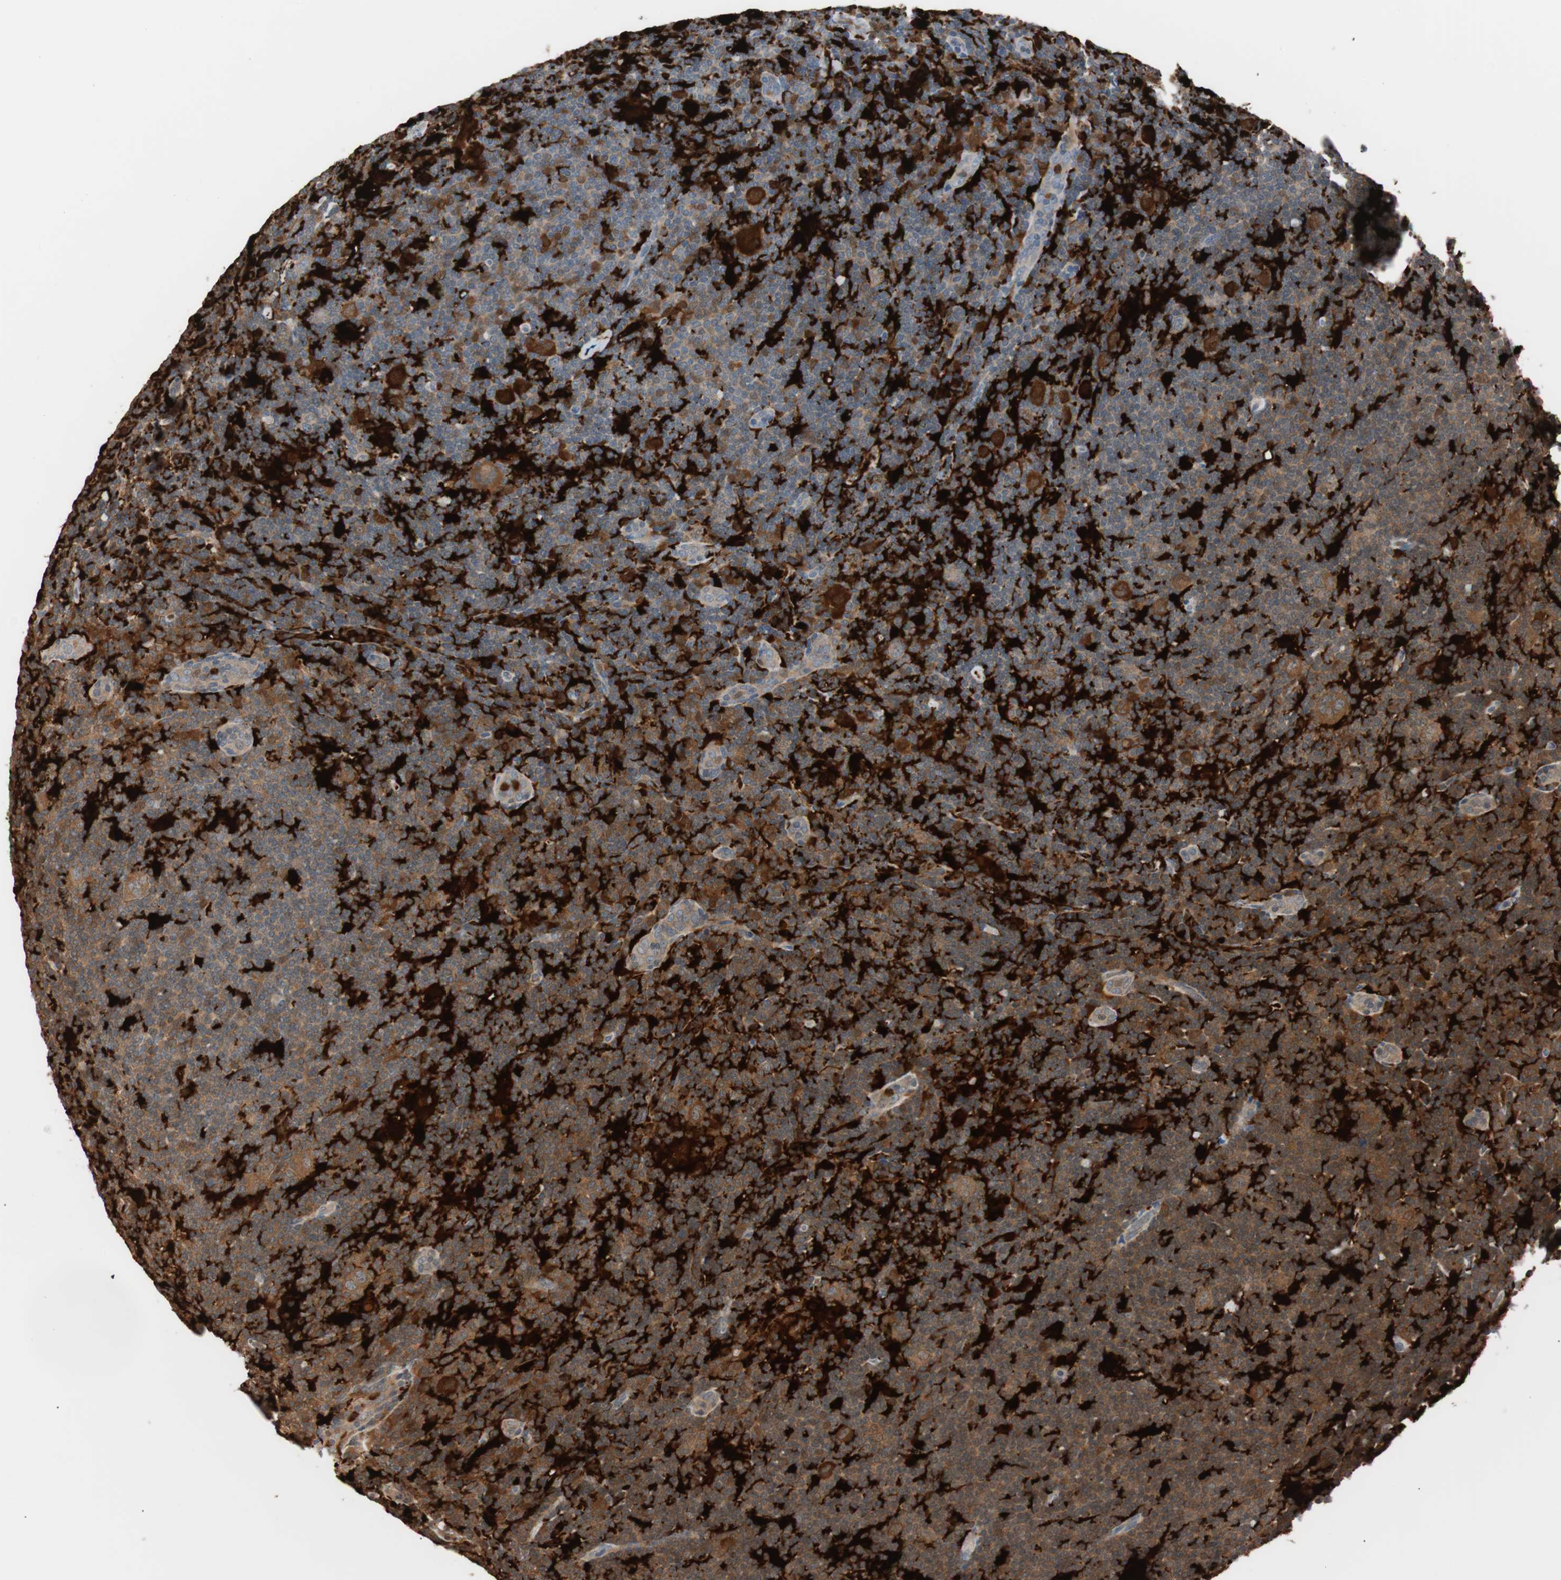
{"staining": {"intensity": "moderate", "quantity": ">75%", "location": "cytoplasmic/membranous"}, "tissue": "lymphoma", "cell_type": "Tumor cells", "image_type": "cancer", "snomed": [{"axis": "morphology", "description": "Hodgkin's disease, NOS"}, {"axis": "topography", "description": "Lymph node"}], "caption": "This is a histology image of immunohistochemistry staining of Hodgkin's disease, which shows moderate positivity in the cytoplasmic/membranous of tumor cells.", "gene": "IL18", "patient": {"sex": "female", "age": 57}}